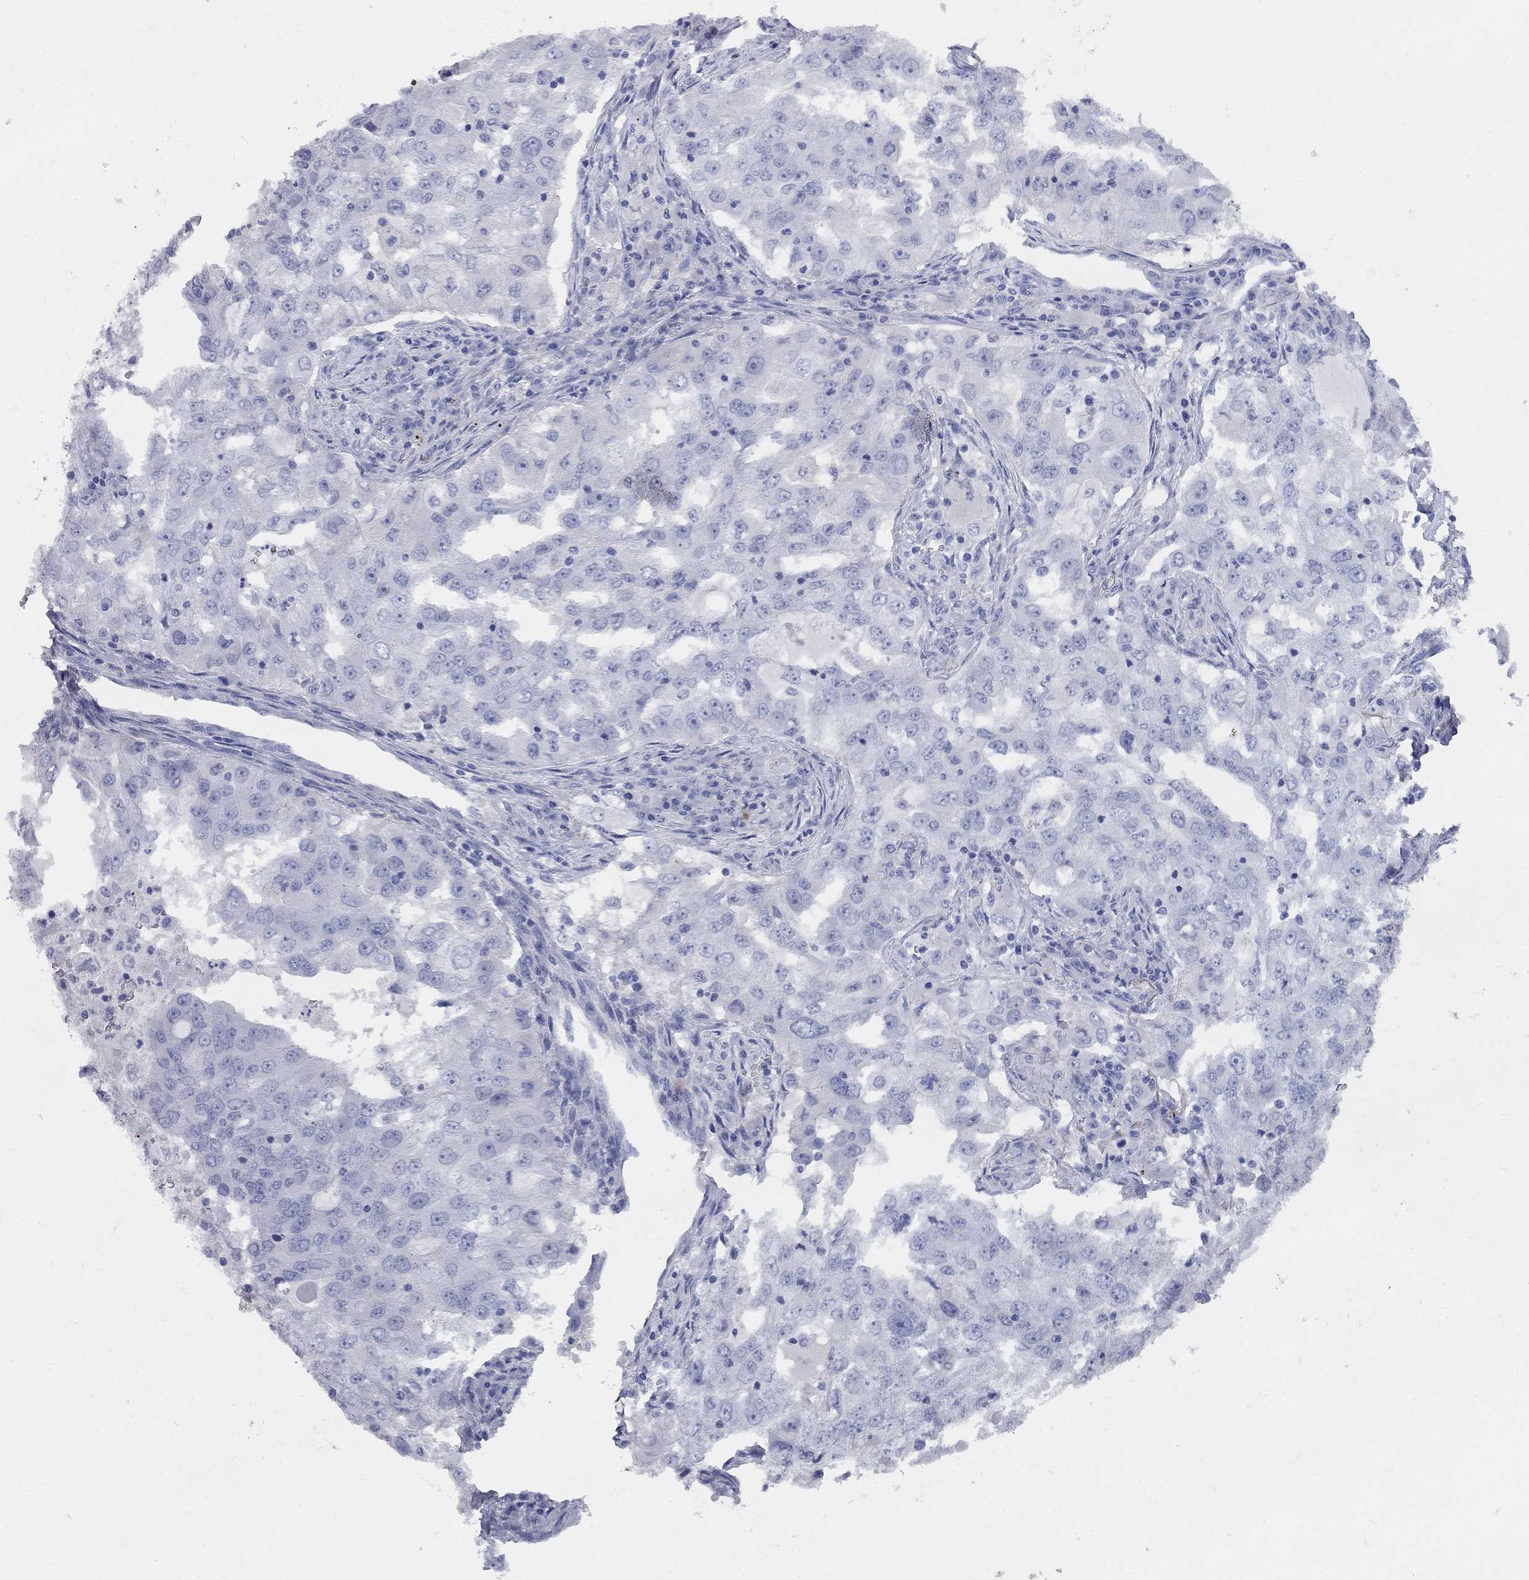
{"staining": {"intensity": "negative", "quantity": "none", "location": "none"}, "tissue": "lung cancer", "cell_type": "Tumor cells", "image_type": "cancer", "snomed": [{"axis": "morphology", "description": "Adenocarcinoma, NOS"}, {"axis": "topography", "description": "Lung"}], "caption": "Histopathology image shows no protein expression in tumor cells of lung cancer (adenocarcinoma) tissue.", "gene": "AOX1", "patient": {"sex": "female", "age": 61}}